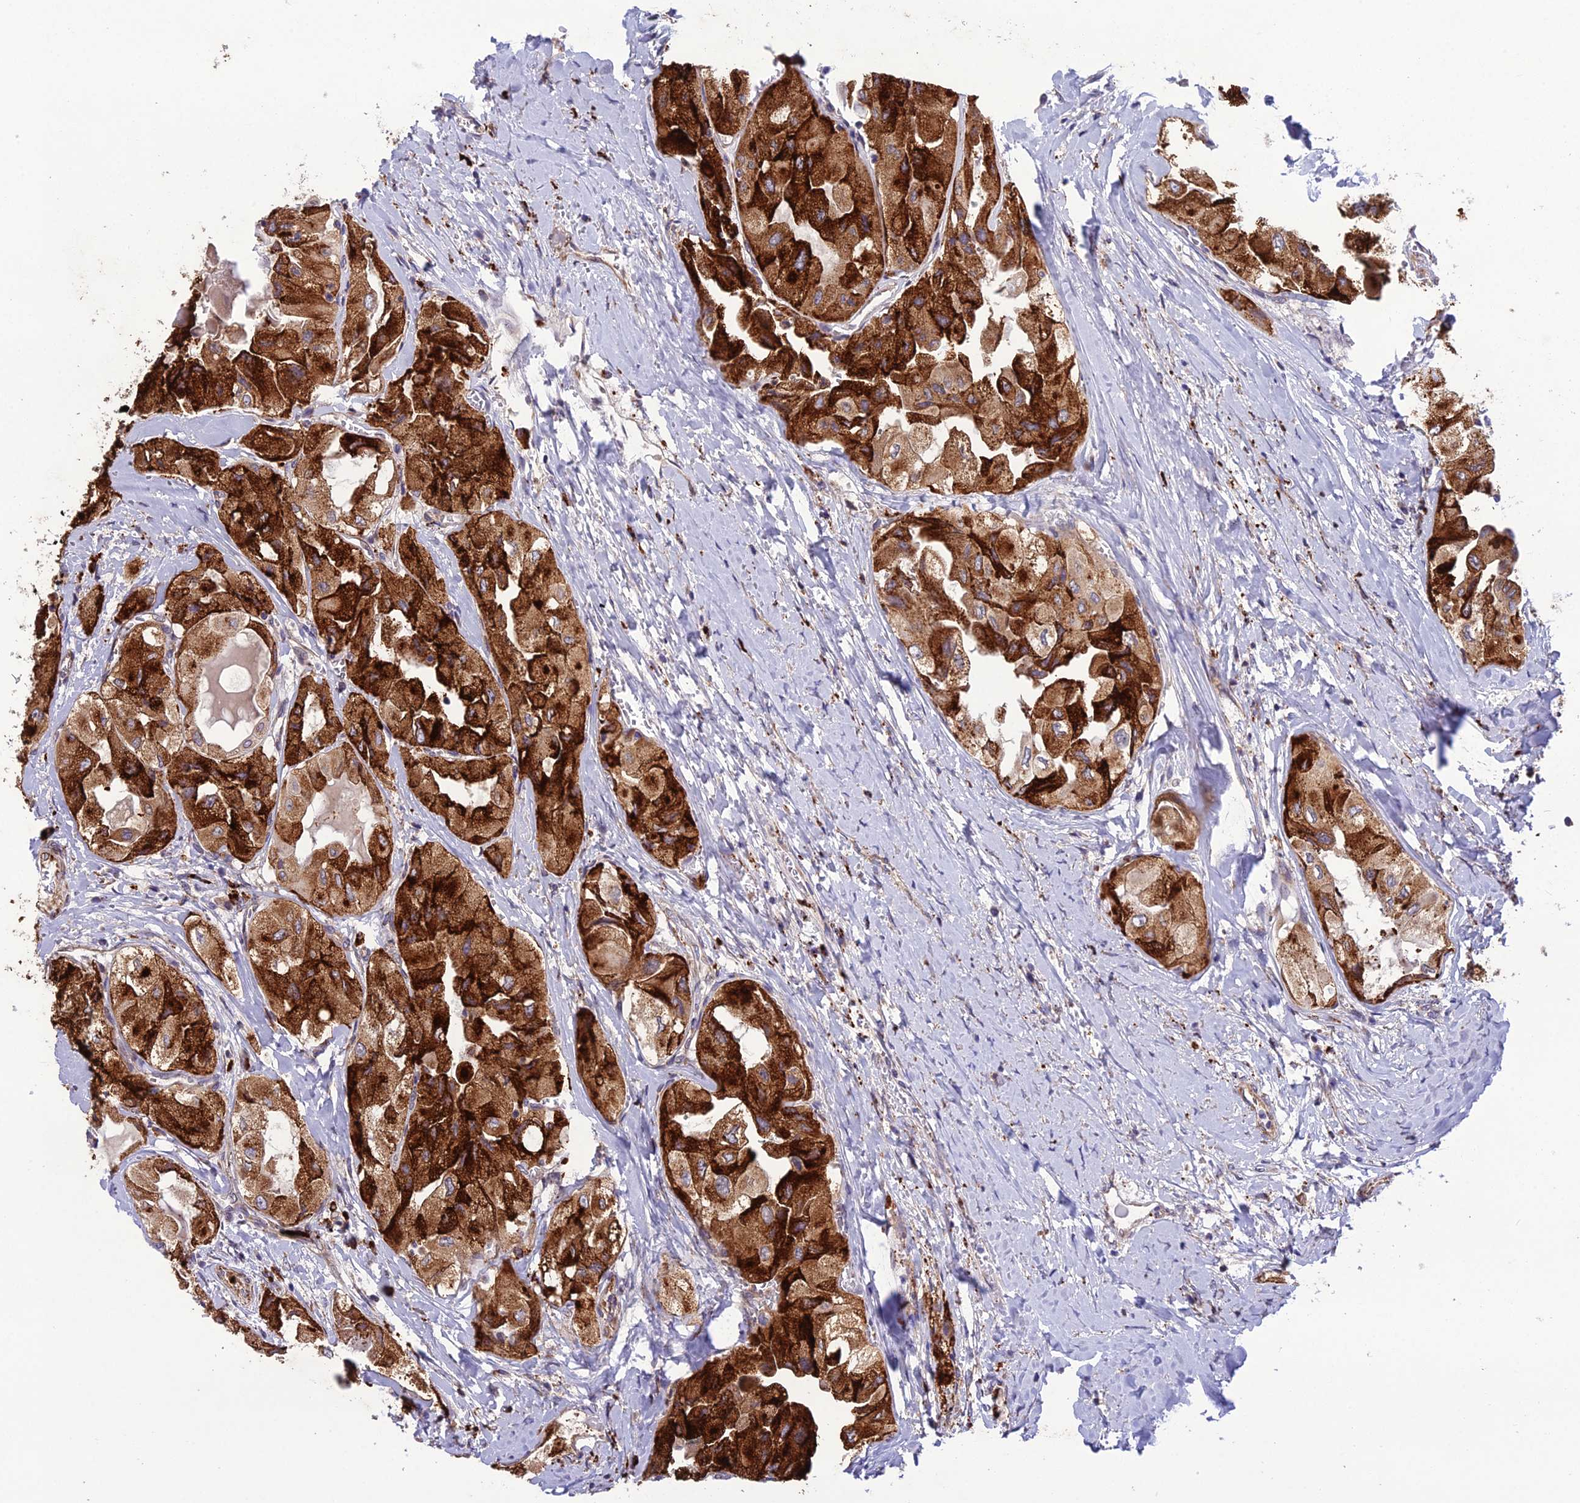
{"staining": {"intensity": "strong", "quantity": ">75%", "location": "cytoplasmic/membranous"}, "tissue": "thyroid cancer", "cell_type": "Tumor cells", "image_type": "cancer", "snomed": [{"axis": "morphology", "description": "Normal tissue, NOS"}, {"axis": "morphology", "description": "Papillary adenocarcinoma, NOS"}, {"axis": "topography", "description": "Thyroid gland"}], "caption": "A high amount of strong cytoplasmic/membranous staining is appreciated in approximately >75% of tumor cells in papillary adenocarcinoma (thyroid) tissue. Nuclei are stained in blue.", "gene": "NODAL", "patient": {"sex": "female", "age": 59}}